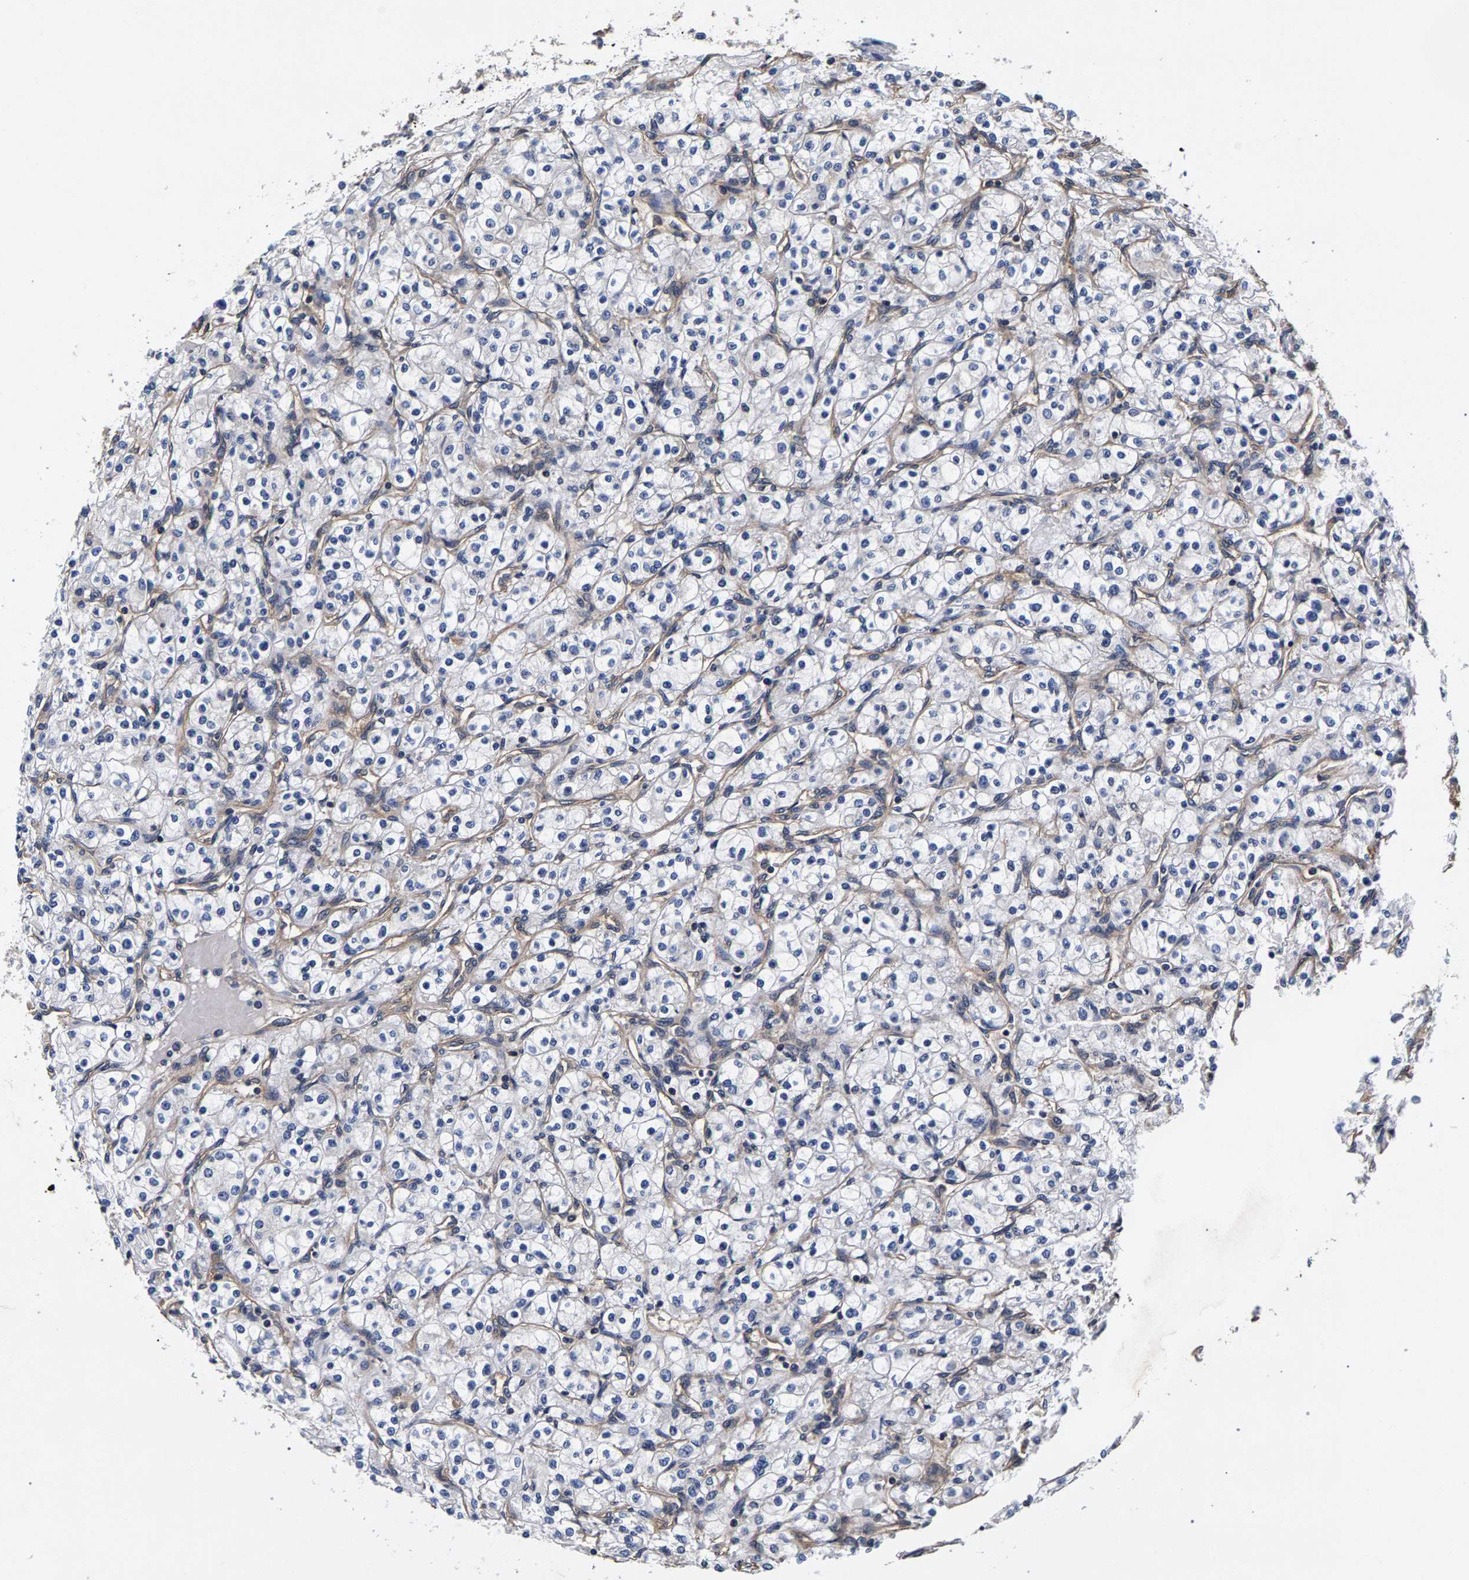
{"staining": {"intensity": "negative", "quantity": "none", "location": "none"}, "tissue": "renal cancer", "cell_type": "Tumor cells", "image_type": "cancer", "snomed": [{"axis": "morphology", "description": "Adenocarcinoma, NOS"}, {"axis": "topography", "description": "Kidney"}], "caption": "This is an immunohistochemistry (IHC) image of renal cancer (adenocarcinoma). There is no positivity in tumor cells.", "gene": "MARCHF7", "patient": {"sex": "male", "age": 77}}